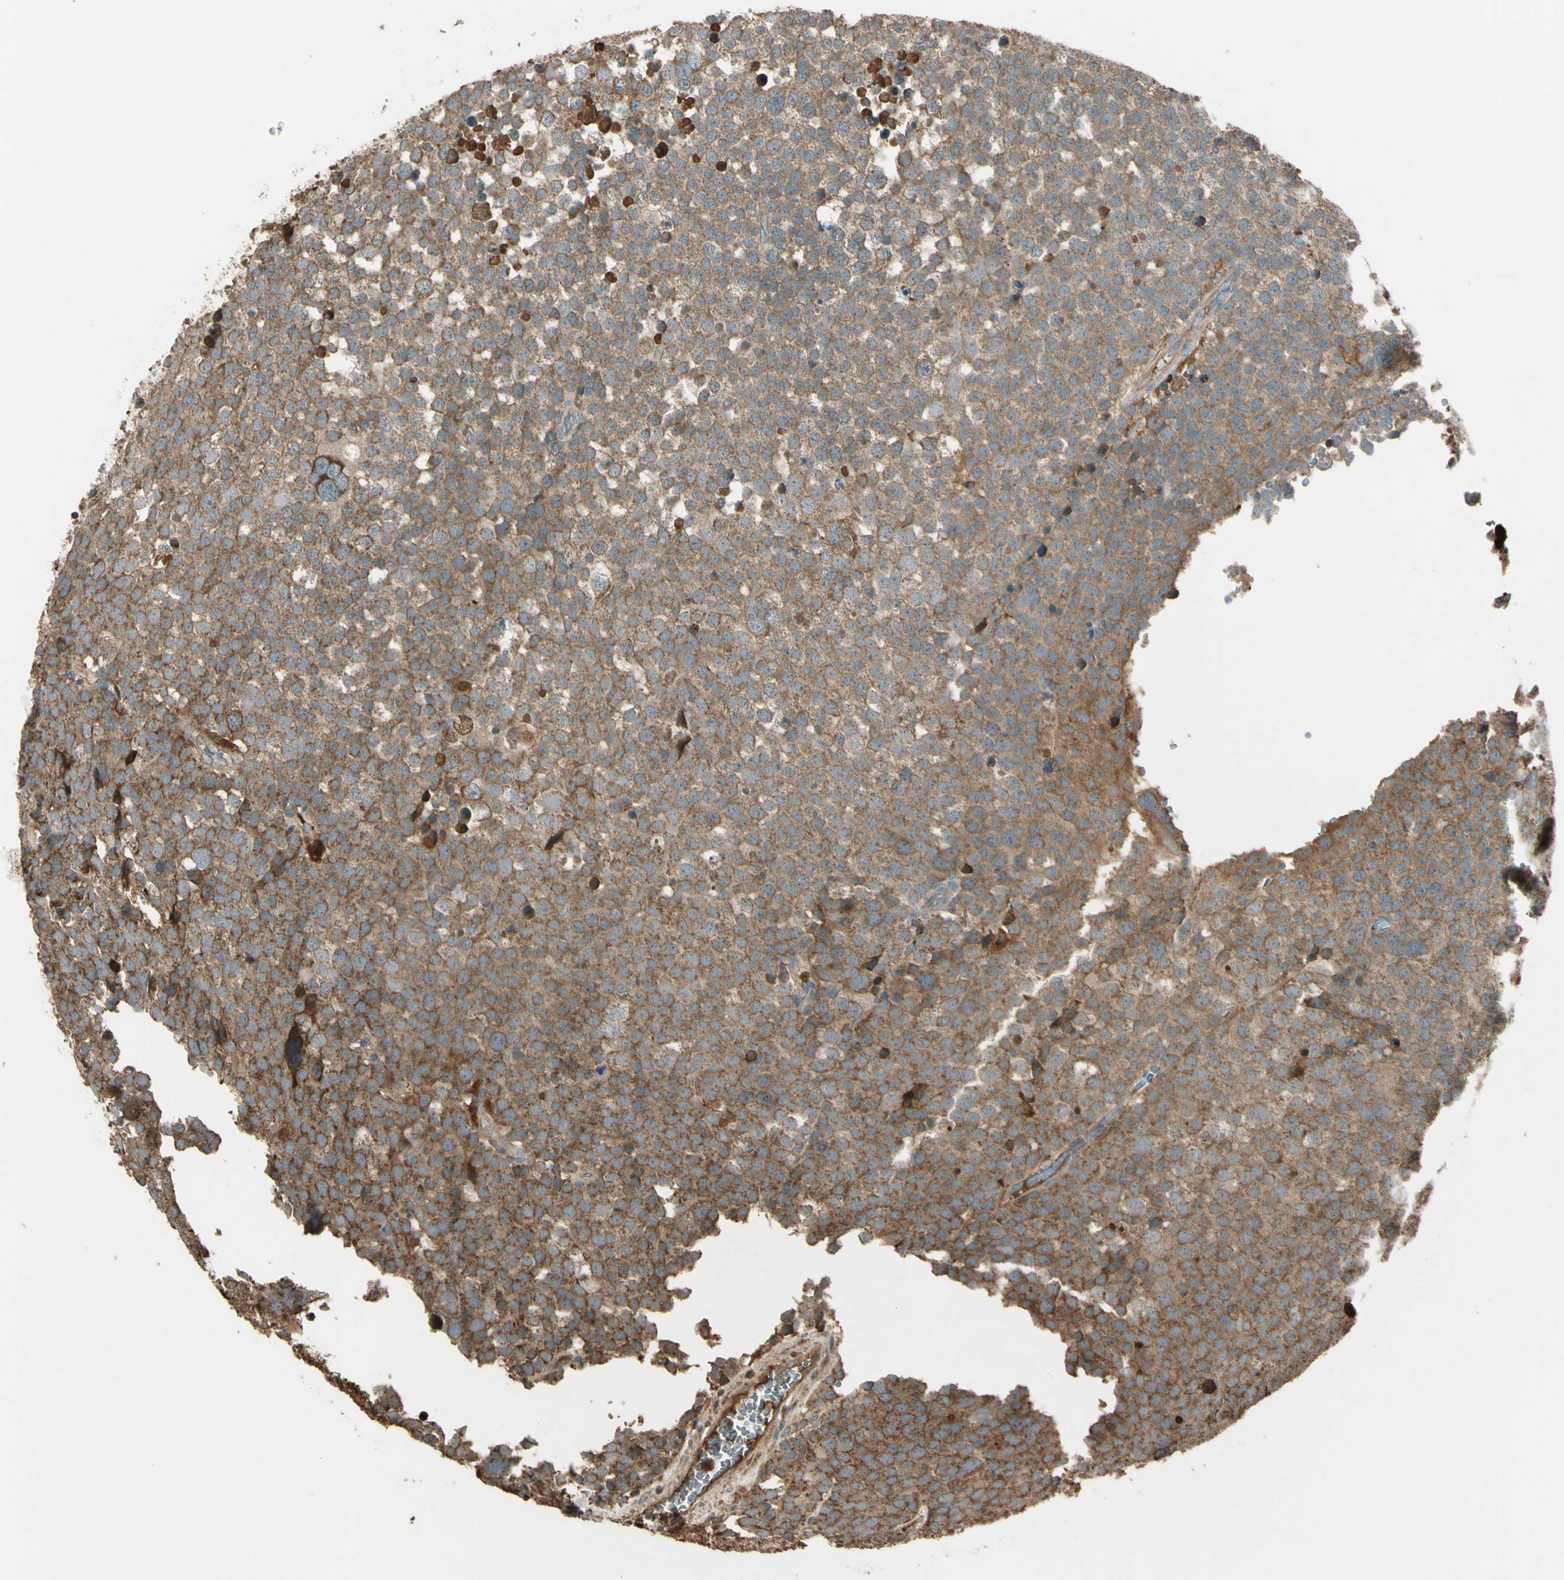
{"staining": {"intensity": "moderate", "quantity": ">75%", "location": "cytoplasmic/membranous"}, "tissue": "testis cancer", "cell_type": "Tumor cells", "image_type": "cancer", "snomed": [{"axis": "morphology", "description": "Seminoma, NOS"}, {"axis": "topography", "description": "Testis"}], "caption": "Protein staining reveals moderate cytoplasmic/membranous expression in approximately >75% of tumor cells in testis seminoma. (brown staining indicates protein expression, while blue staining denotes nuclei).", "gene": "STX11", "patient": {"sex": "male", "age": 71}}